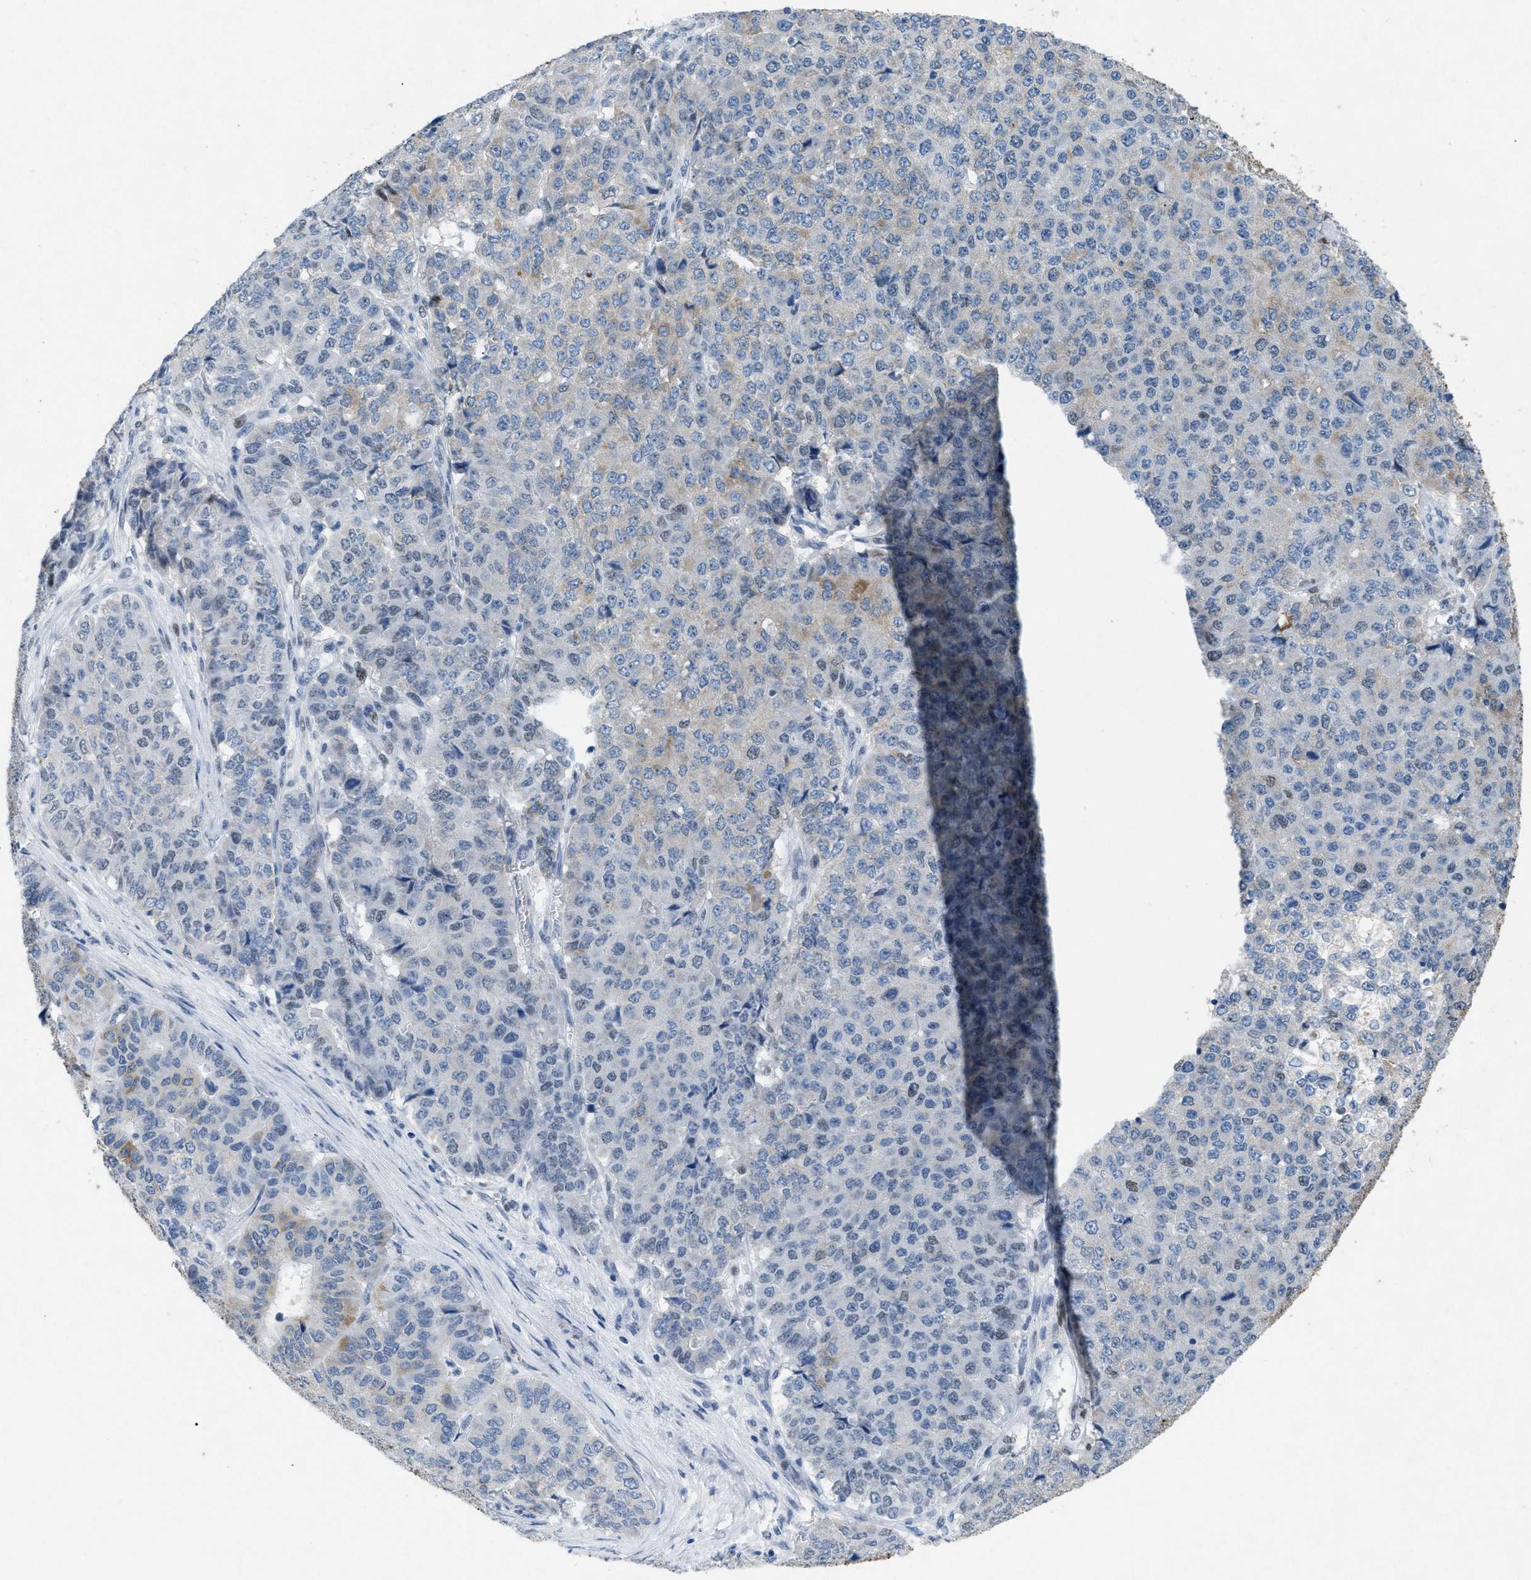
{"staining": {"intensity": "negative", "quantity": "none", "location": "none"}, "tissue": "pancreatic cancer", "cell_type": "Tumor cells", "image_type": "cancer", "snomed": [{"axis": "morphology", "description": "Adenocarcinoma, NOS"}, {"axis": "topography", "description": "Pancreas"}], "caption": "The micrograph reveals no staining of tumor cells in pancreatic cancer (adenocarcinoma).", "gene": "TASOR", "patient": {"sex": "male", "age": 50}}